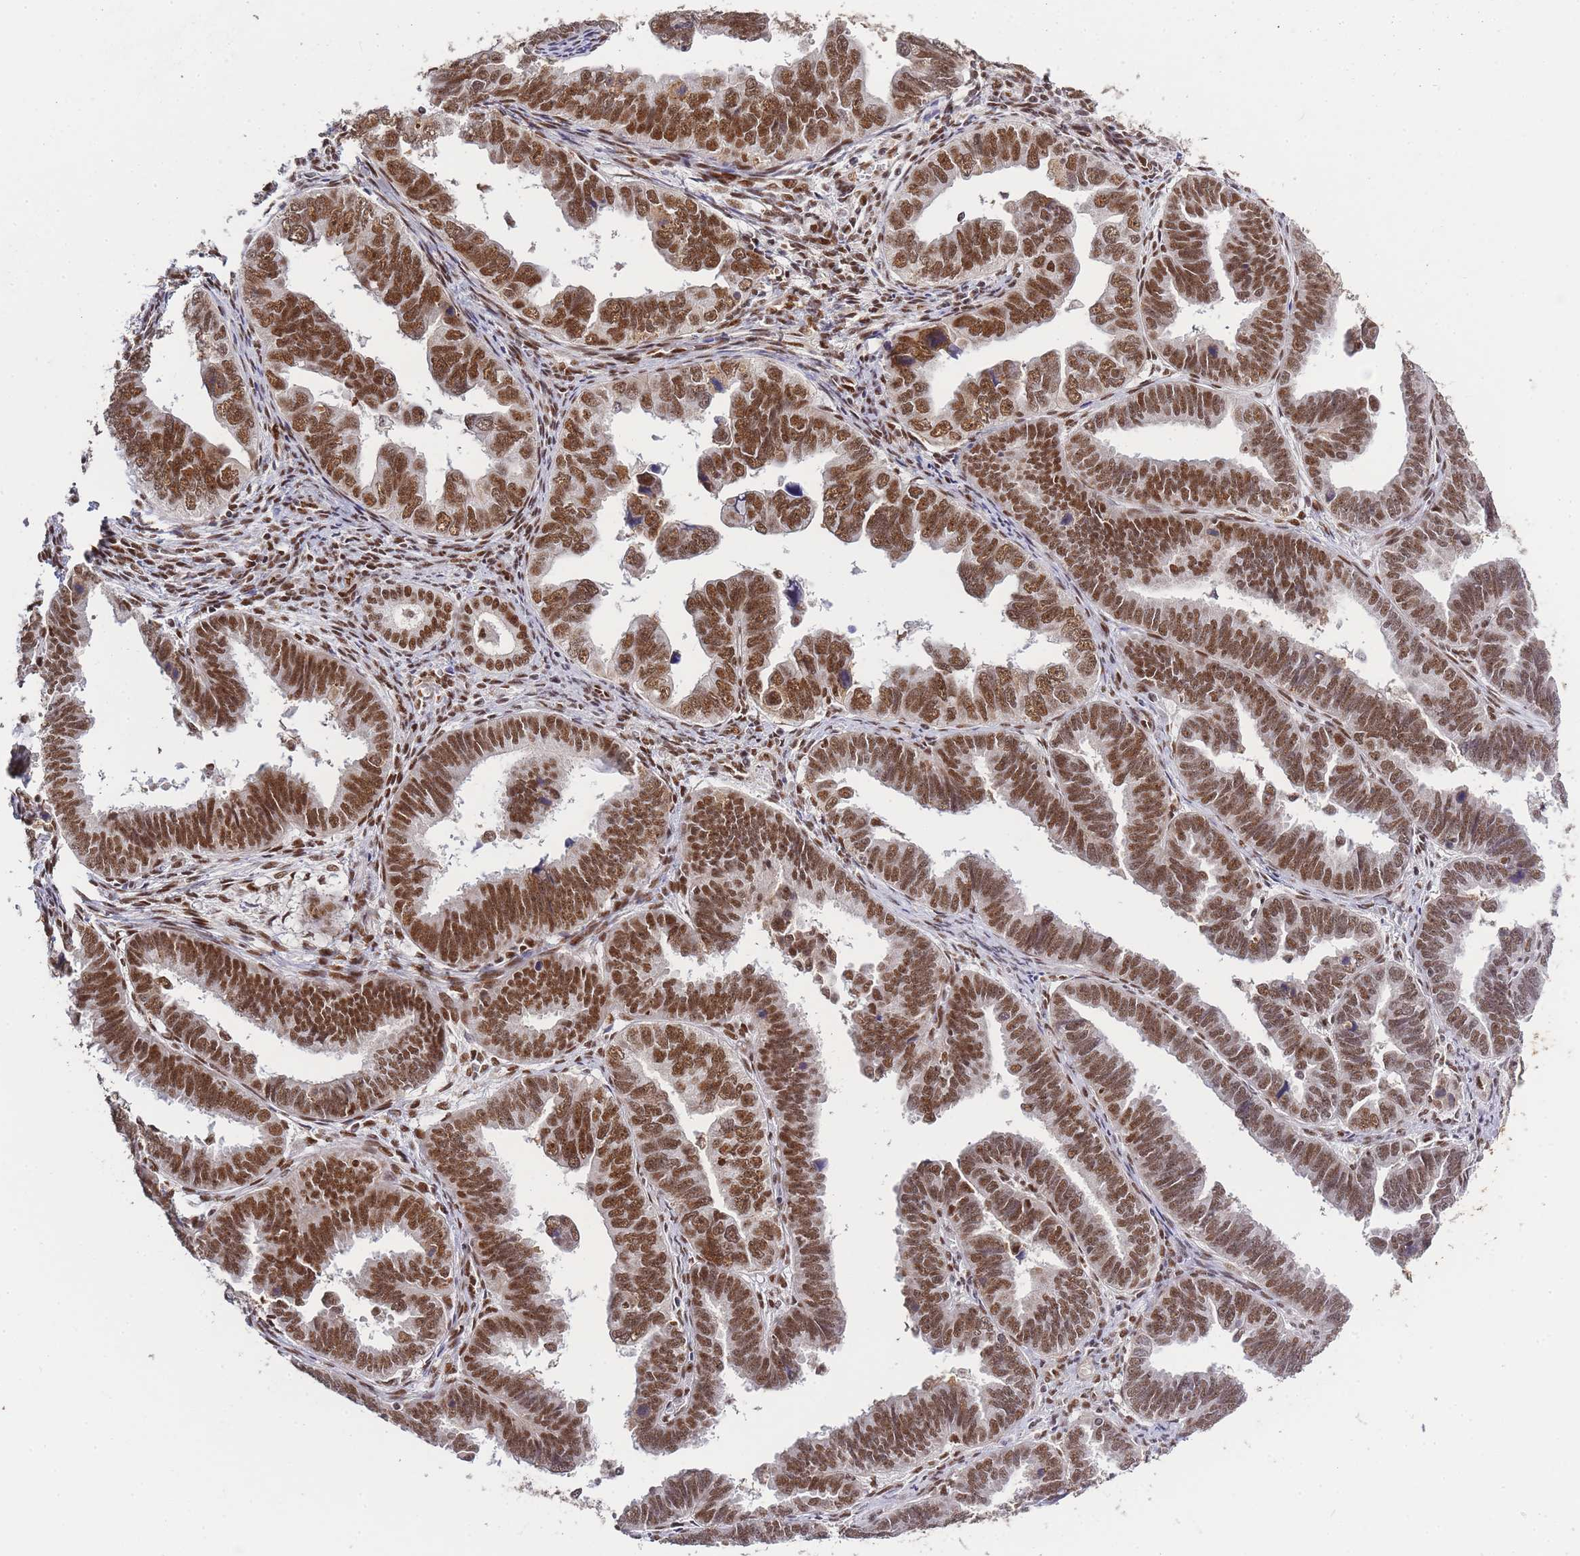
{"staining": {"intensity": "moderate", "quantity": ">75%", "location": "nuclear"}, "tissue": "endometrial cancer", "cell_type": "Tumor cells", "image_type": "cancer", "snomed": [{"axis": "morphology", "description": "Adenocarcinoma, NOS"}, {"axis": "topography", "description": "Endometrium"}], "caption": "A medium amount of moderate nuclear positivity is present in approximately >75% of tumor cells in endometrial cancer tissue. (IHC, brightfield microscopy, high magnification).", "gene": "PRKDC", "patient": {"sex": "female", "age": 75}}